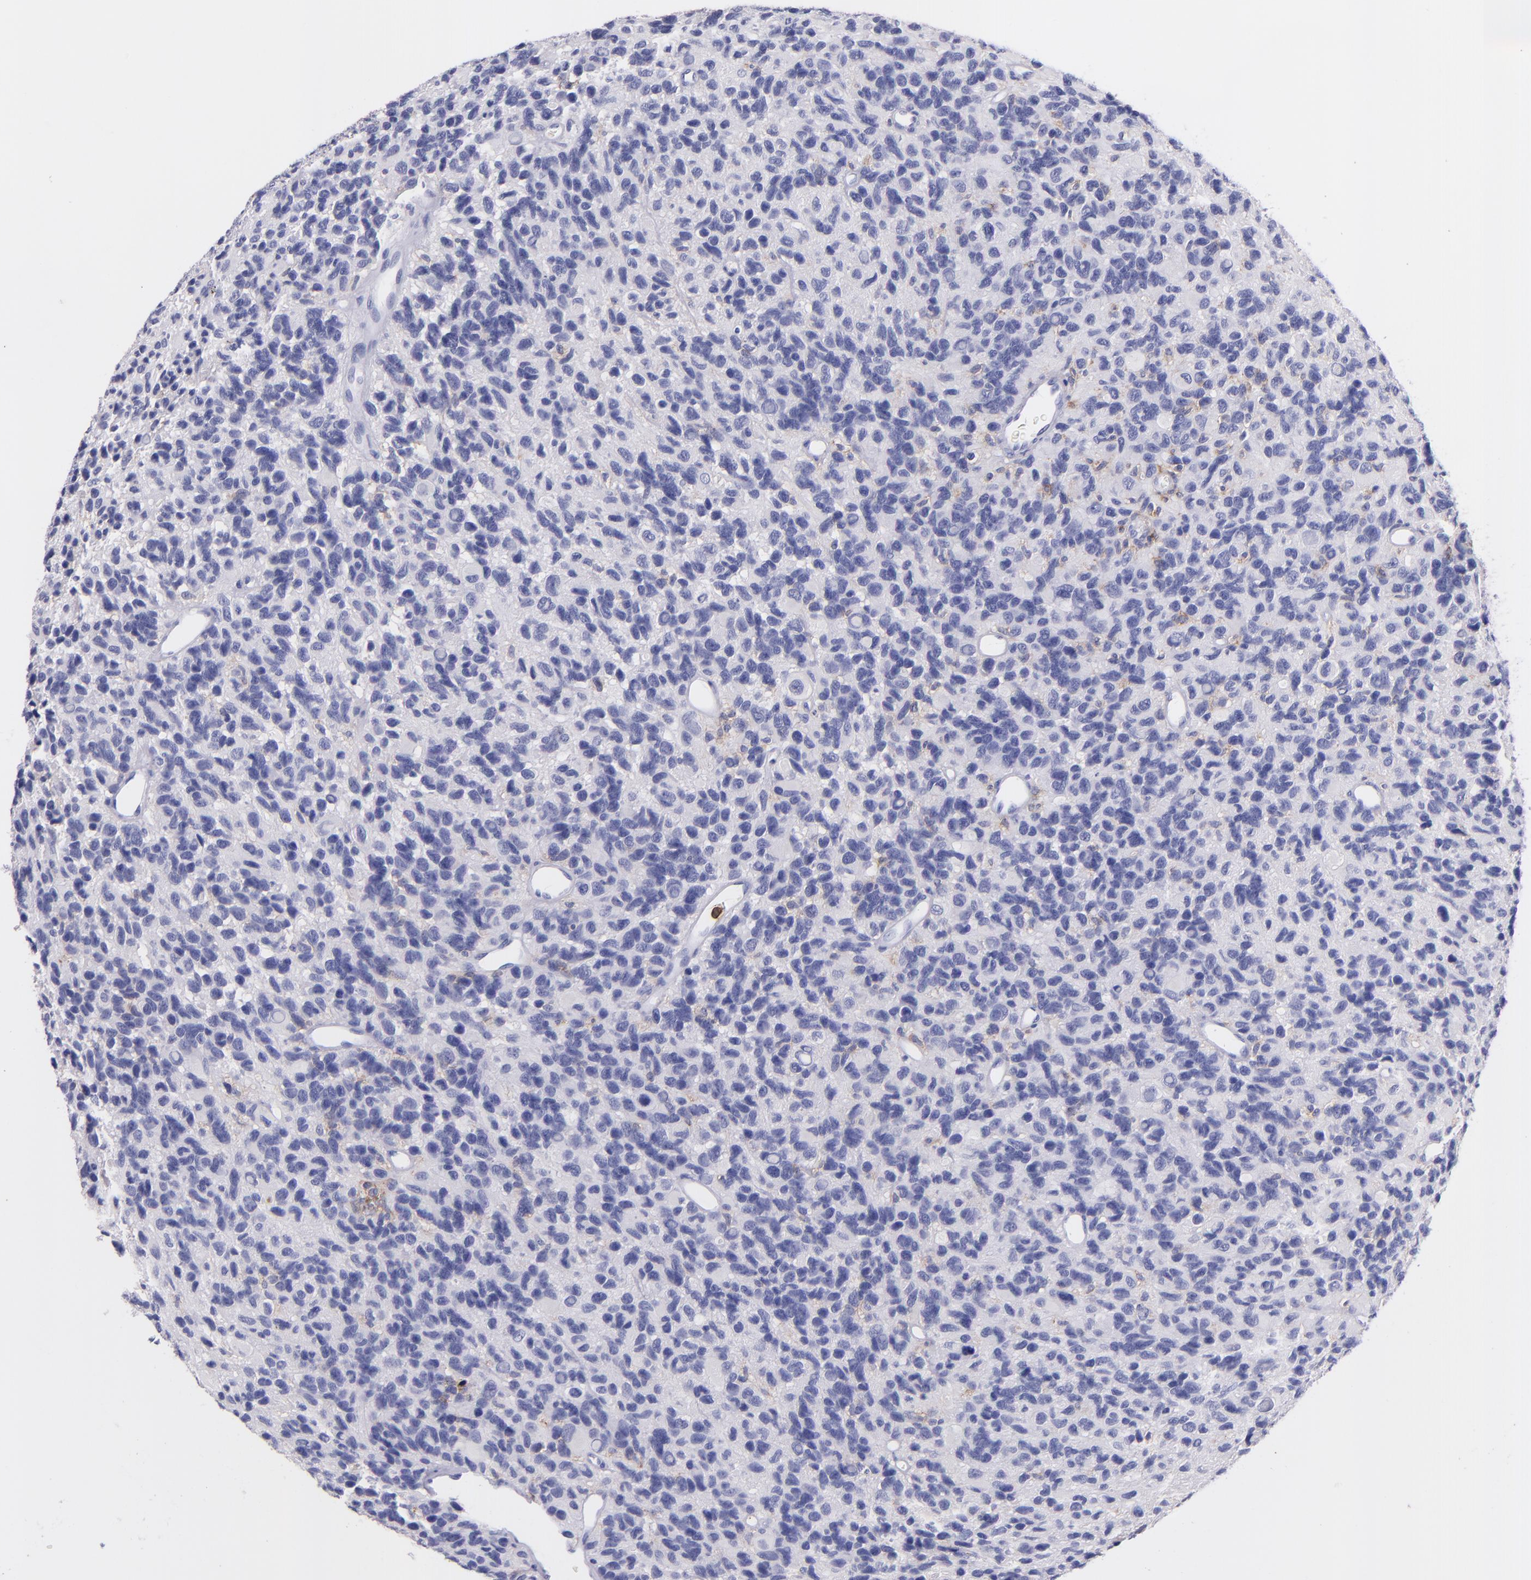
{"staining": {"intensity": "negative", "quantity": "none", "location": "none"}, "tissue": "glioma", "cell_type": "Tumor cells", "image_type": "cancer", "snomed": [{"axis": "morphology", "description": "Glioma, malignant, High grade"}, {"axis": "topography", "description": "Brain"}], "caption": "IHC histopathology image of neoplastic tissue: human malignant high-grade glioma stained with DAB (3,3'-diaminobenzidine) displays no significant protein expression in tumor cells.", "gene": "SPN", "patient": {"sex": "male", "age": 77}}